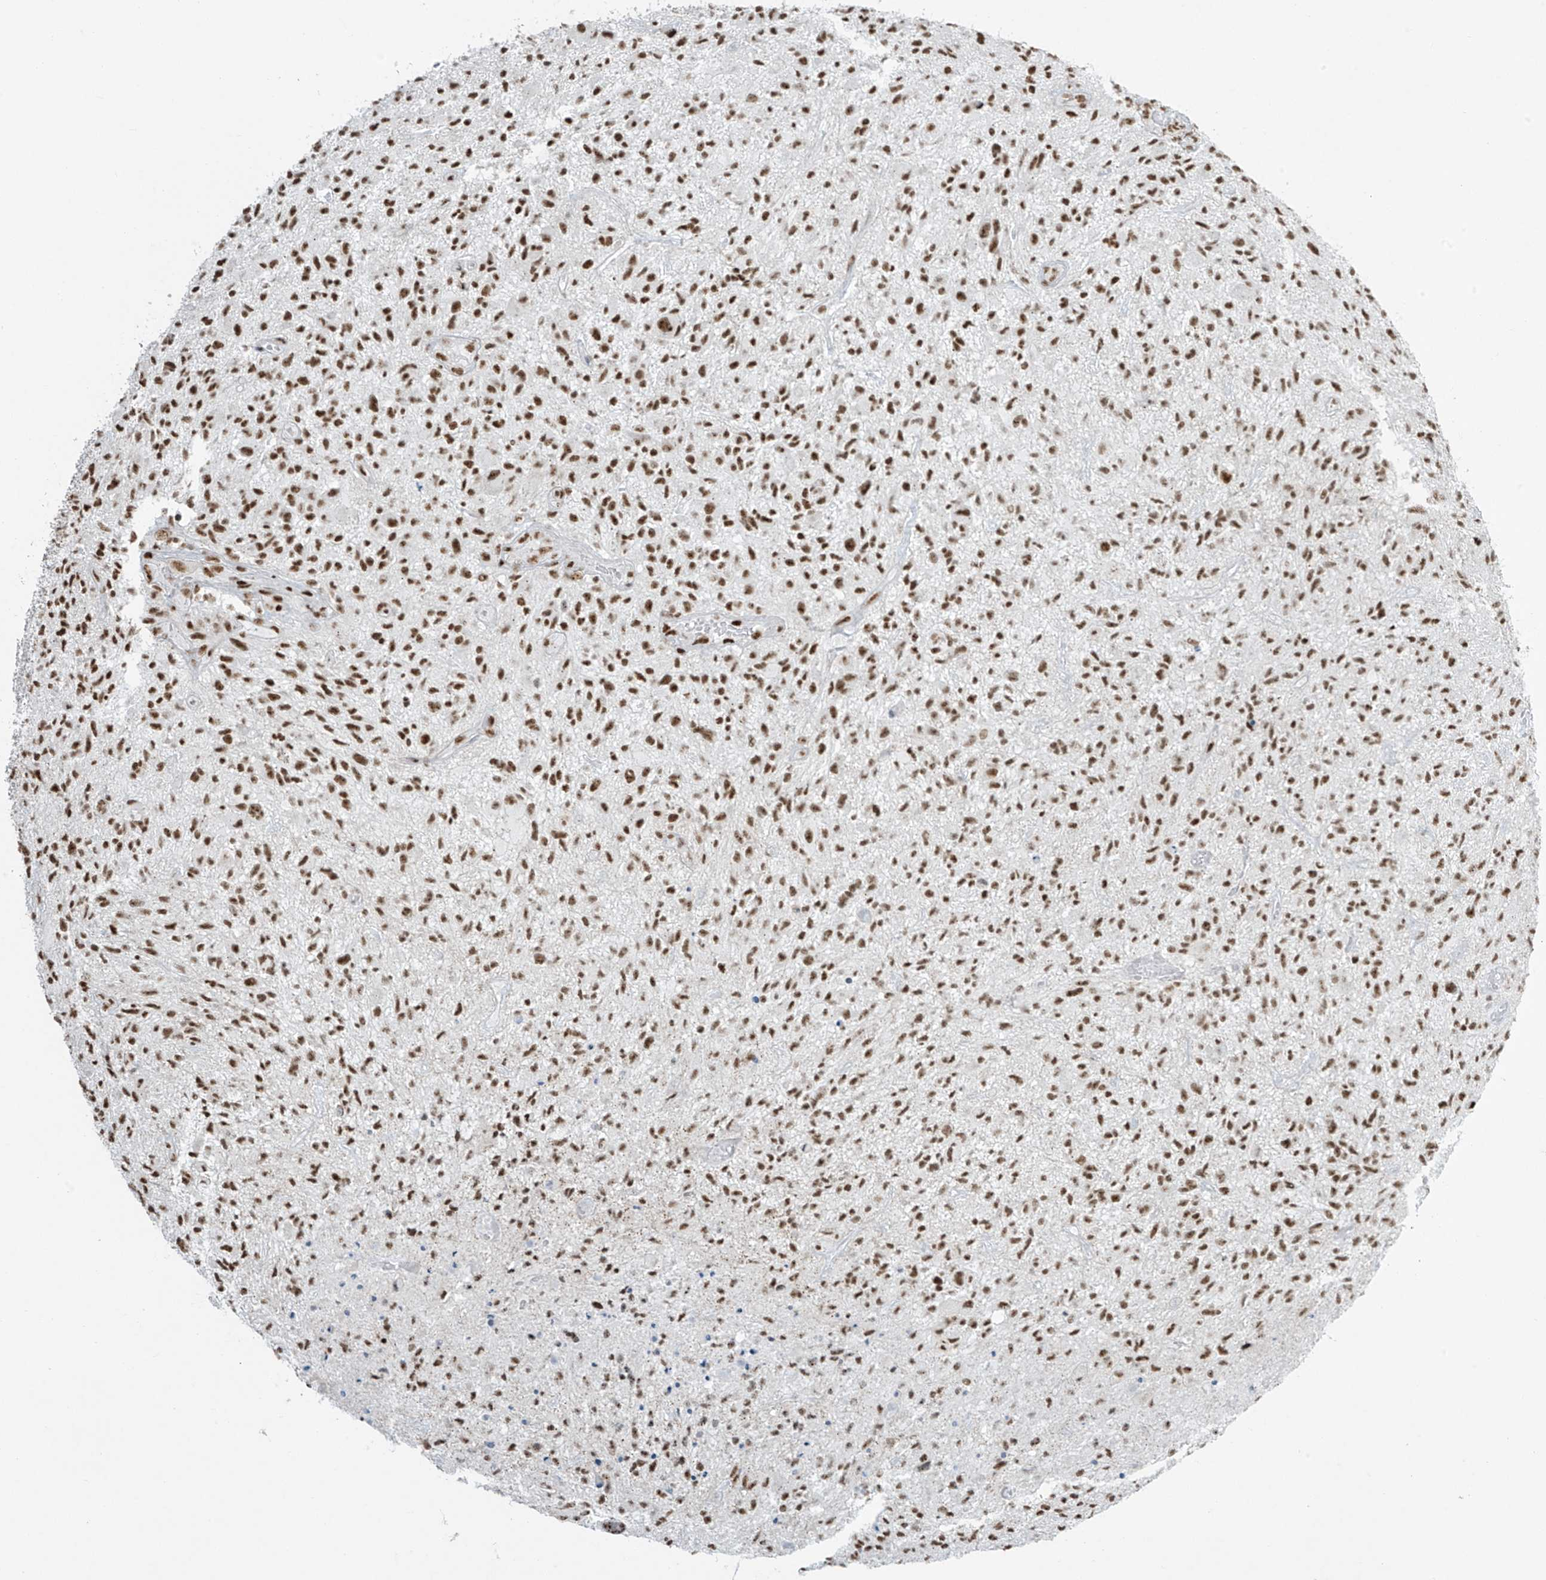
{"staining": {"intensity": "strong", "quantity": ">75%", "location": "nuclear"}, "tissue": "glioma", "cell_type": "Tumor cells", "image_type": "cancer", "snomed": [{"axis": "morphology", "description": "Glioma, malignant, High grade"}, {"axis": "topography", "description": "Brain"}], "caption": "Human glioma stained for a protein (brown) exhibits strong nuclear positive positivity in about >75% of tumor cells.", "gene": "MS4A6A", "patient": {"sex": "male", "age": 47}}